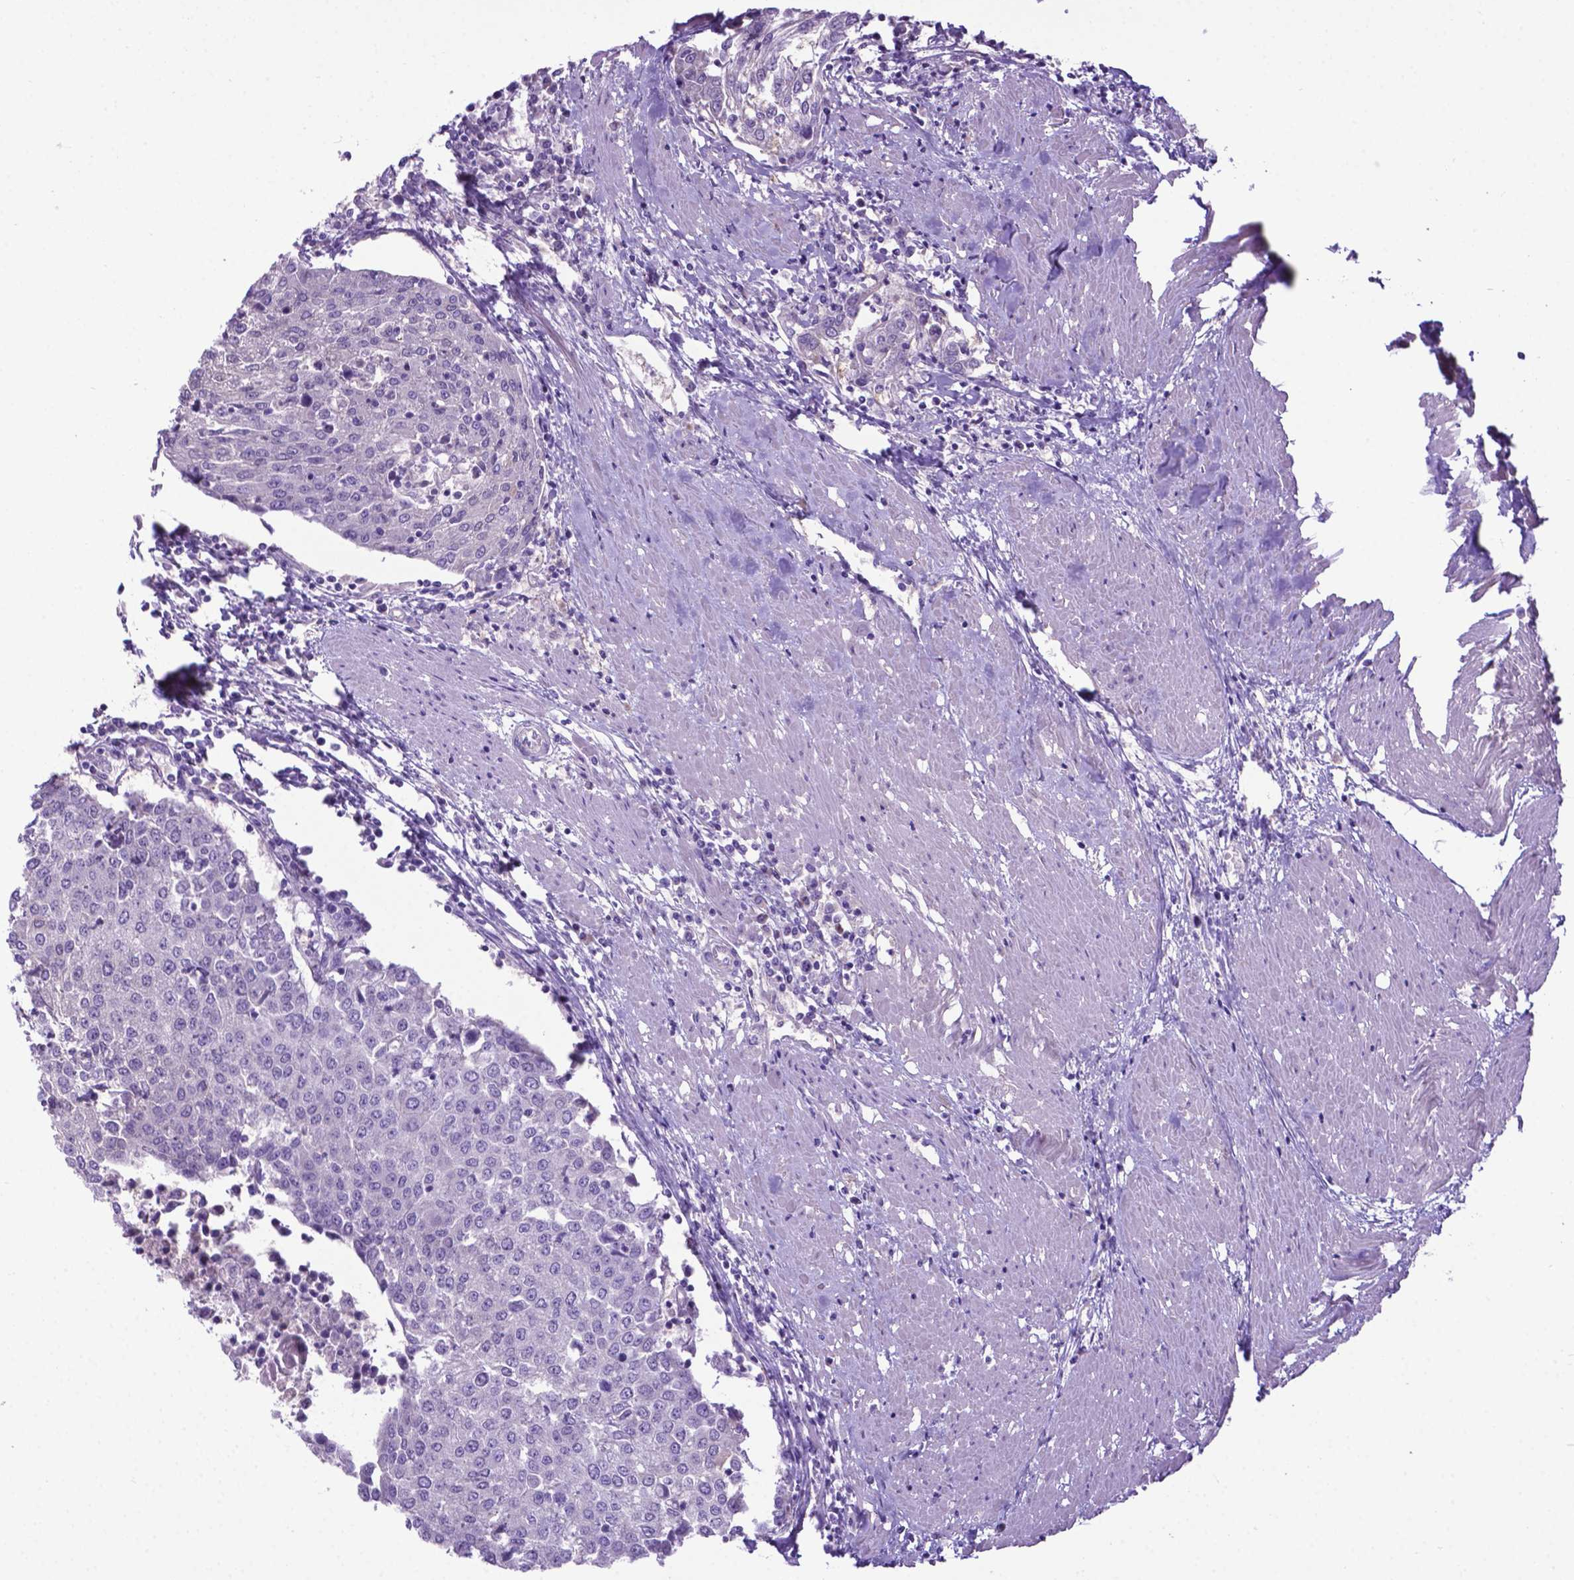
{"staining": {"intensity": "negative", "quantity": "none", "location": "none"}, "tissue": "urothelial cancer", "cell_type": "Tumor cells", "image_type": "cancer", "snomed": [{"axis": "morphology", "description": "Urothelial carcinoma, High grade"}, {"axis": "topography", "description": "Urinary bladder"}], "caption": "Immunohistochemical staining of human urothelial cancer shows no significant expression in tumor cells. (DAB immunohistochemistry with hematoxylin counter stain).", "gene": "ADRA2B", "patient": {"sex": "female", "age": 85}}